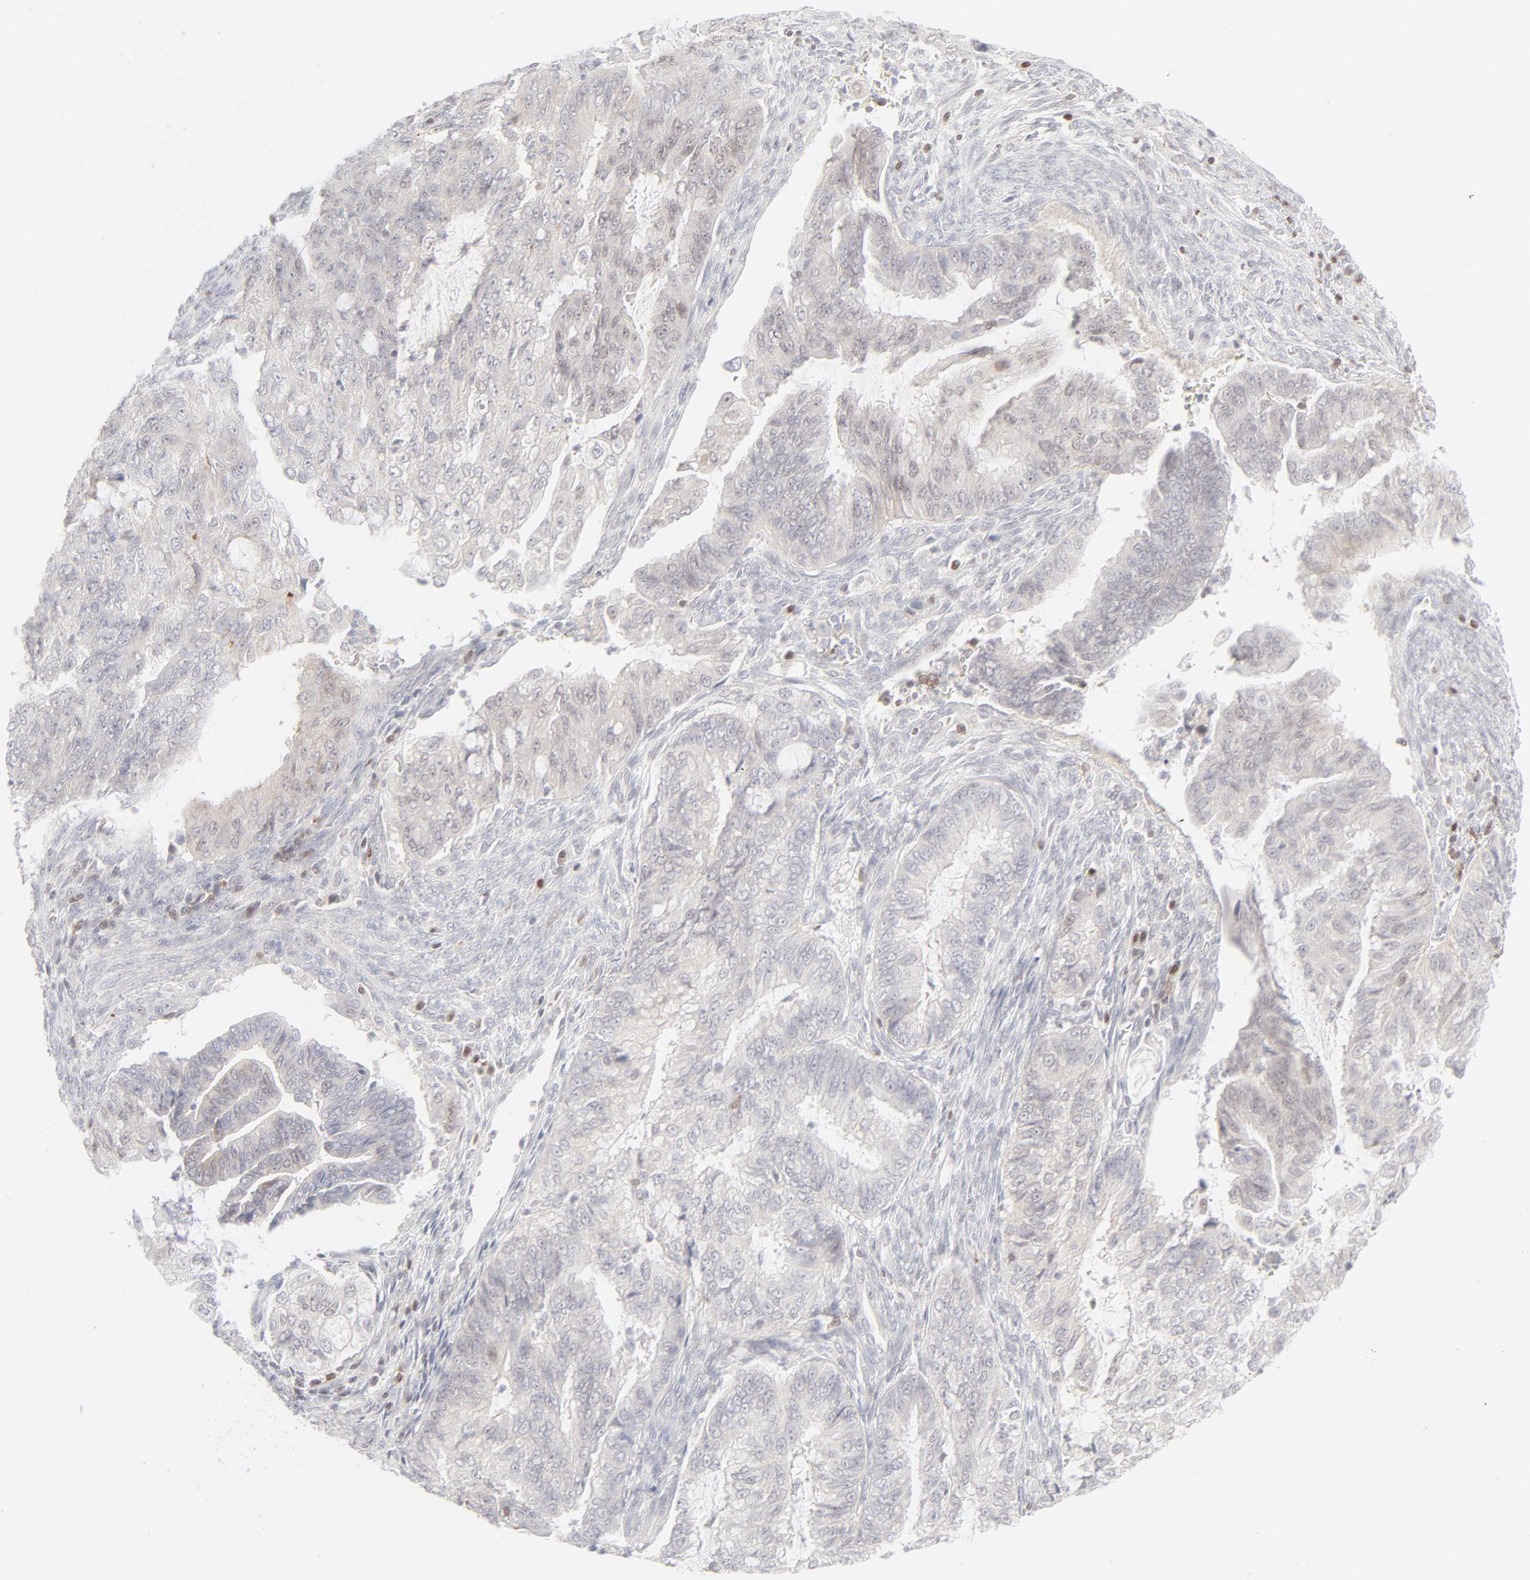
{"staining": {"intensity": "weak", "quantity": "<25%", "location": "cytoplasmic/membranous"}, "tissue": "endometrial cancer", "cell_type": "Tumor cells", "image_type": "cancer", "snomed": [{"axis": "morphology", "description": "Adenocarcinoma, NOS"}, {"axis": "topography", "description": "Endometrium"}], "caption": "The immunohistochemistry (IHC) histopathology image has no significant positivity in tumor cells of endometrial cancer tissue. (Brightfield microscopy of DAB (3,3'-diaminobenzidine) immunohistochemistry (IHC) at high magnification).", "gene": "PRKCB", "patient": {"sex": "female", "age": 75}}